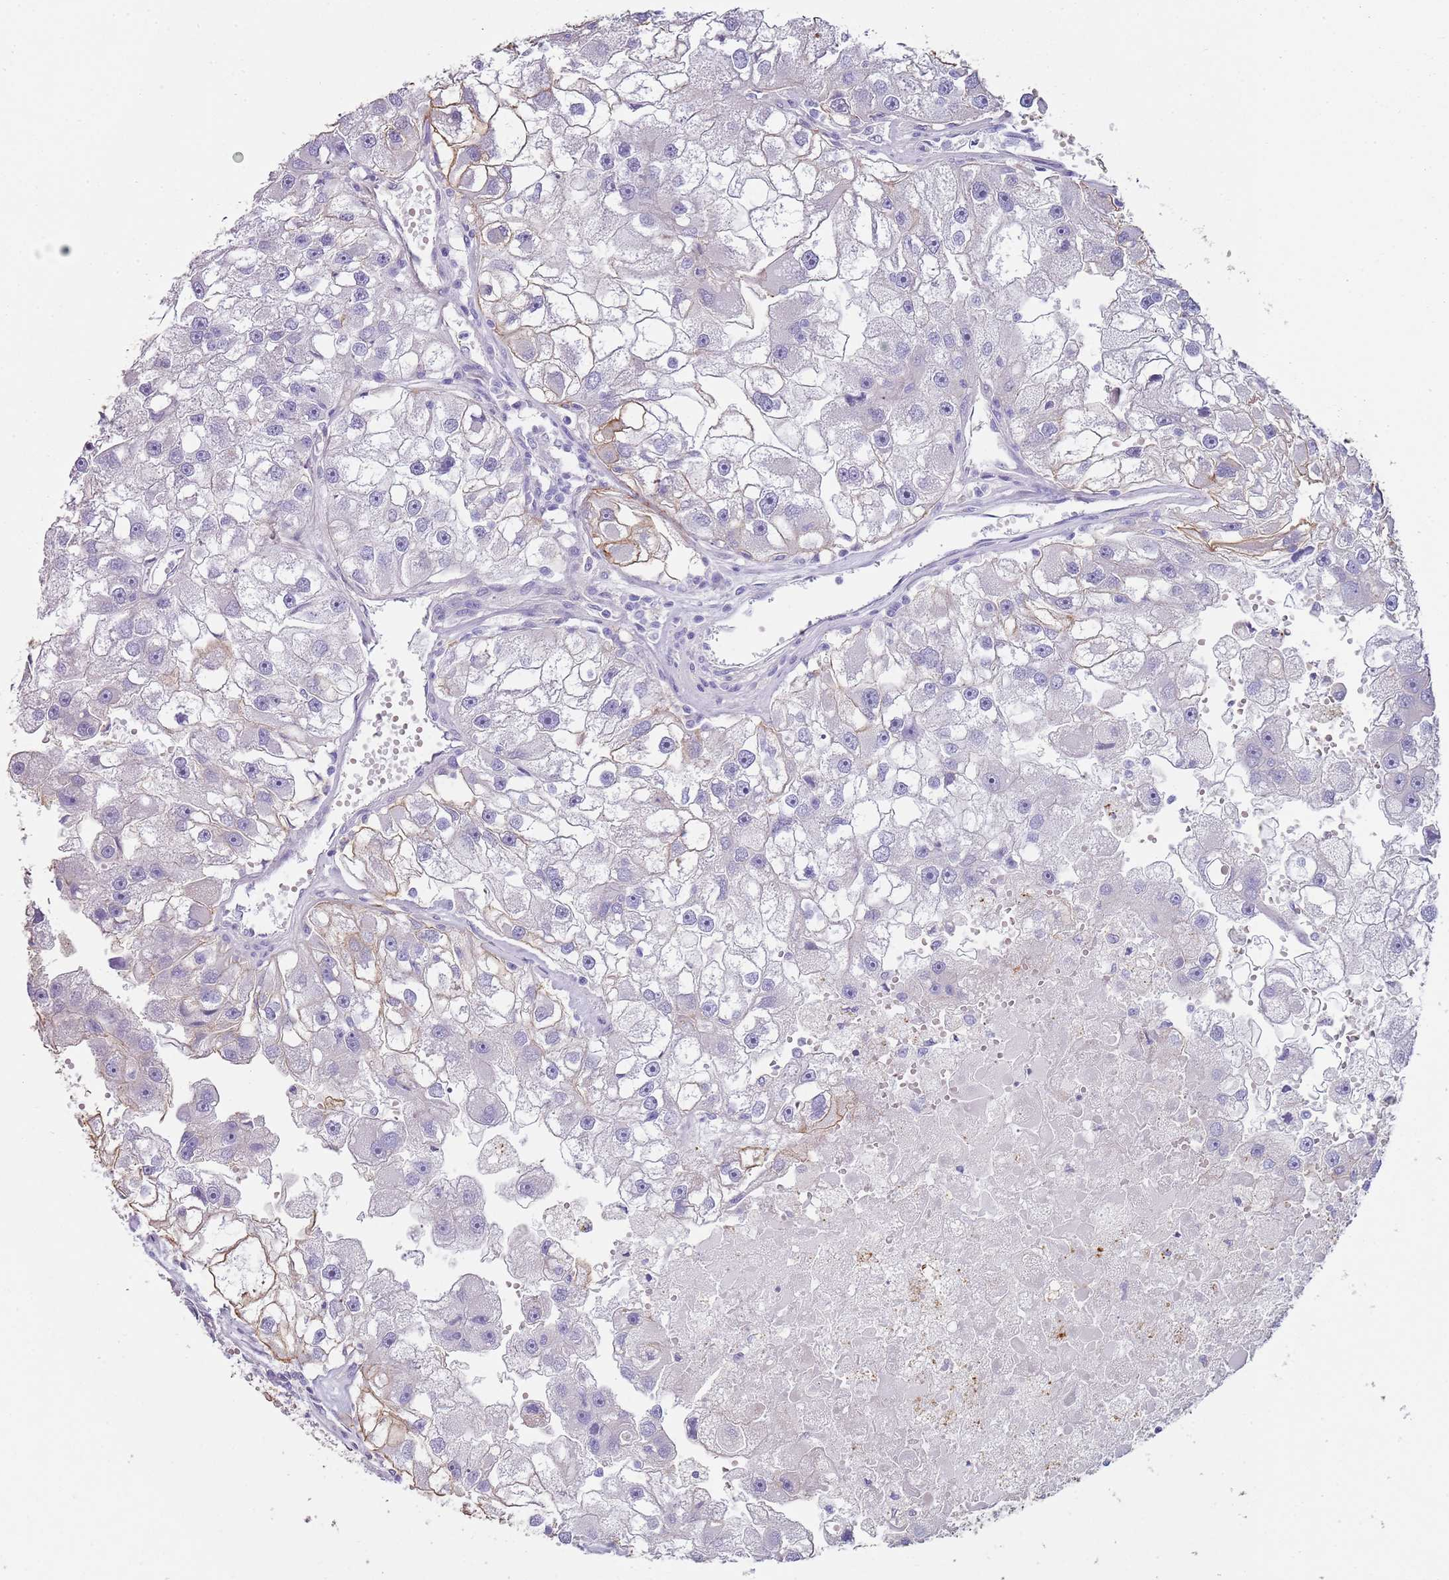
{"staining": {"intensity": "weak", "quantity": "<25%", "location": "cytoplasmic/membranous"}, "tissue": "renal cancer", "cell_type": "Tumor cells", "image_type": "cancer", "snomed": [{"axis": "morphology", "description": "Adenocarcinoma, NOS"}, {"axis": "topography", "description": "Kidney"}], "caption": "Image shows no significant protein expression in tumor cells of renal cancer (adenocarcinoma). (DAB IHC with hematoxylin counter stain).", "gene": "NBPF3", "patient": {"sex": "male", "age": 63}}